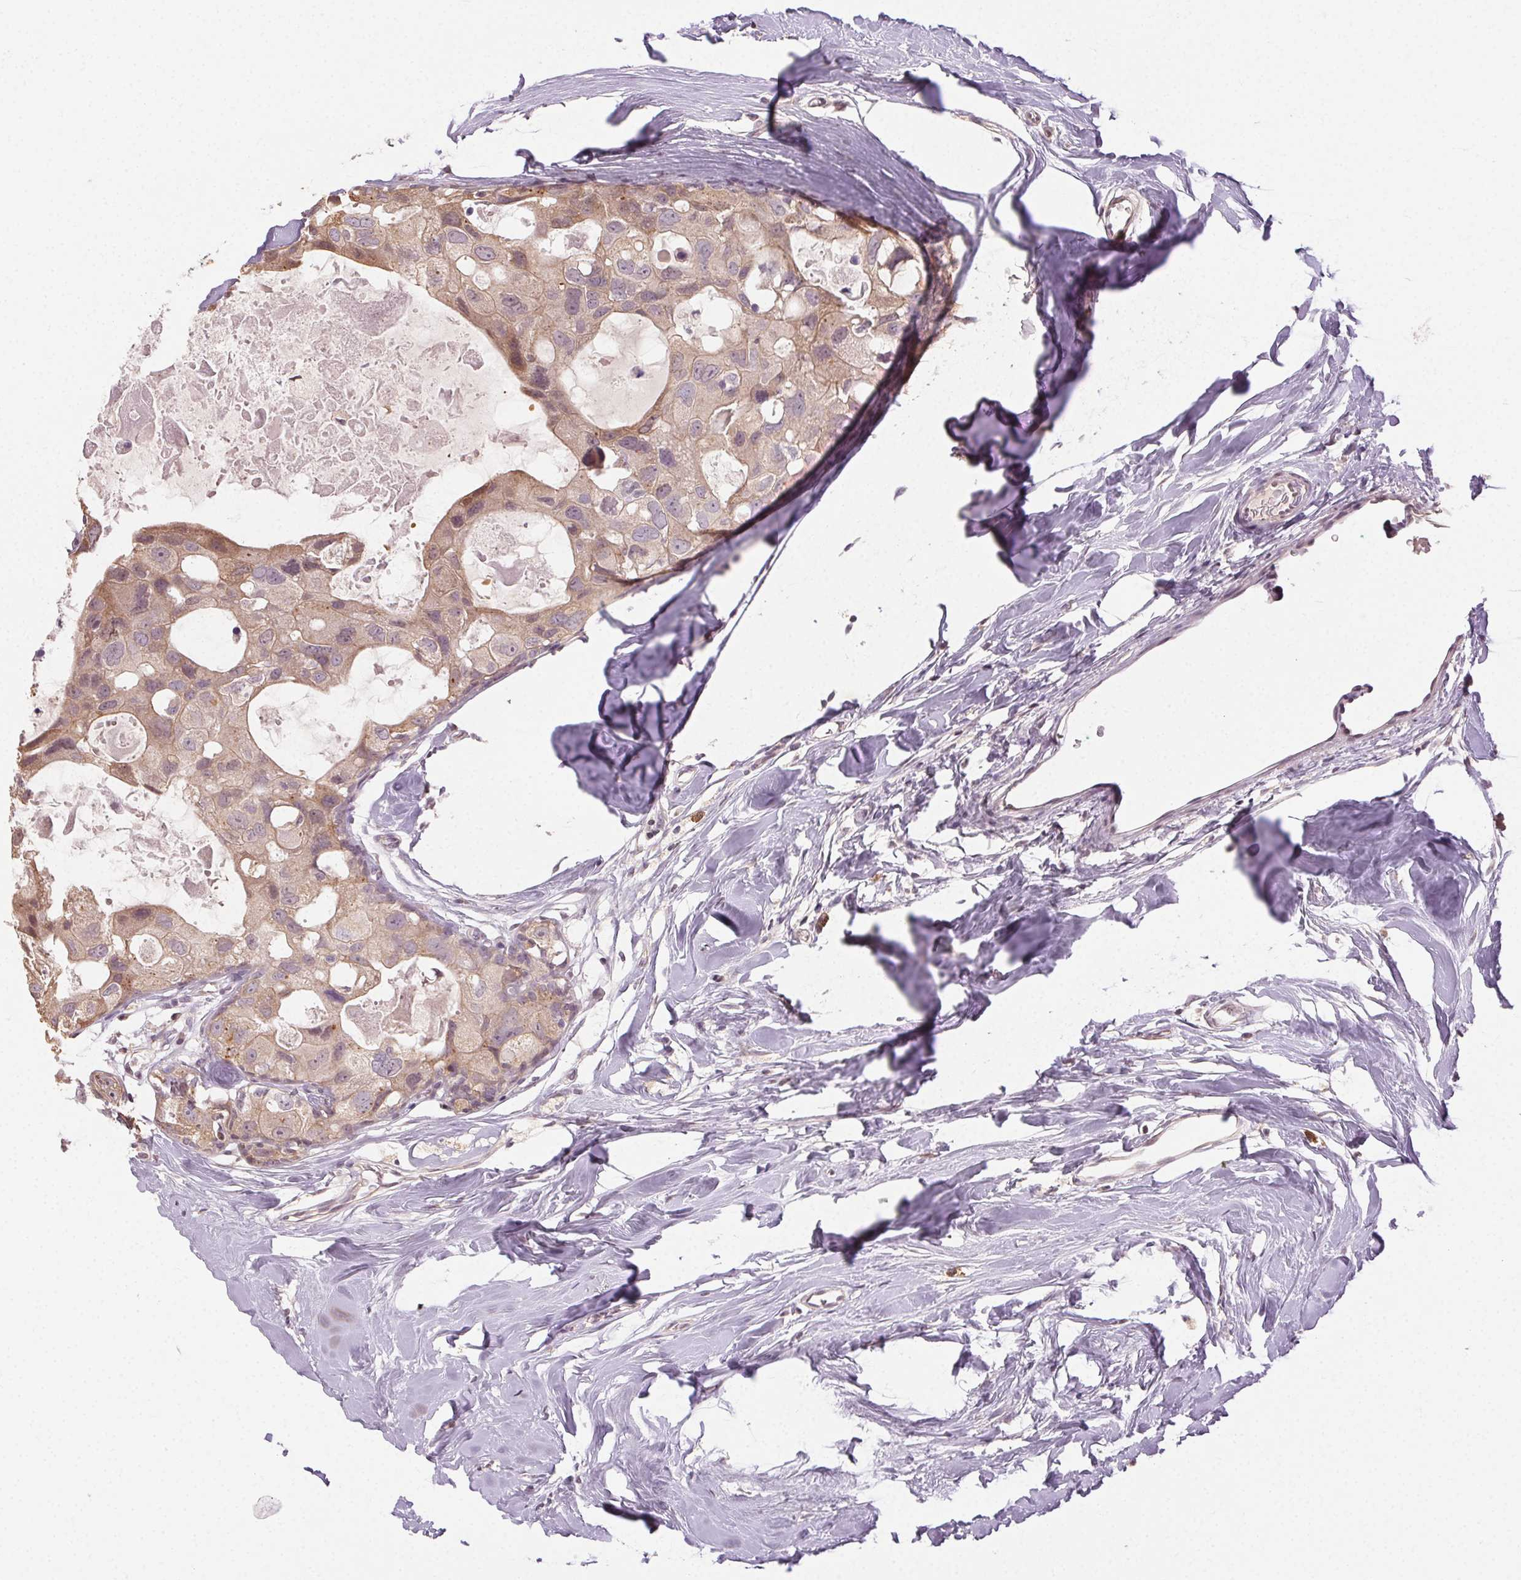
{"staining": {"intensity": "weak", "quantity": ">75%", "location": "cytoplasmic/membranous"}, "tissue": "breast cancer", "cell_type": "Tumor cells", "image_type": "cancer", "snomed": [{"axis": "morphology", "description": "Duct carcinoma"}, {"axis": "topography", "description": "Breast"}], "caption": "A low amount of weak cytoplasmic/membranous expression is present in approximately >75% of tumor cells in breast cancer (infiltrating ductal carcinoma) tissue. The protein of interest is shown in brown color, while the nuclei are stained blue.", "gene": "ATP1B3", "patient": {"sex": "female", "age": 43}}